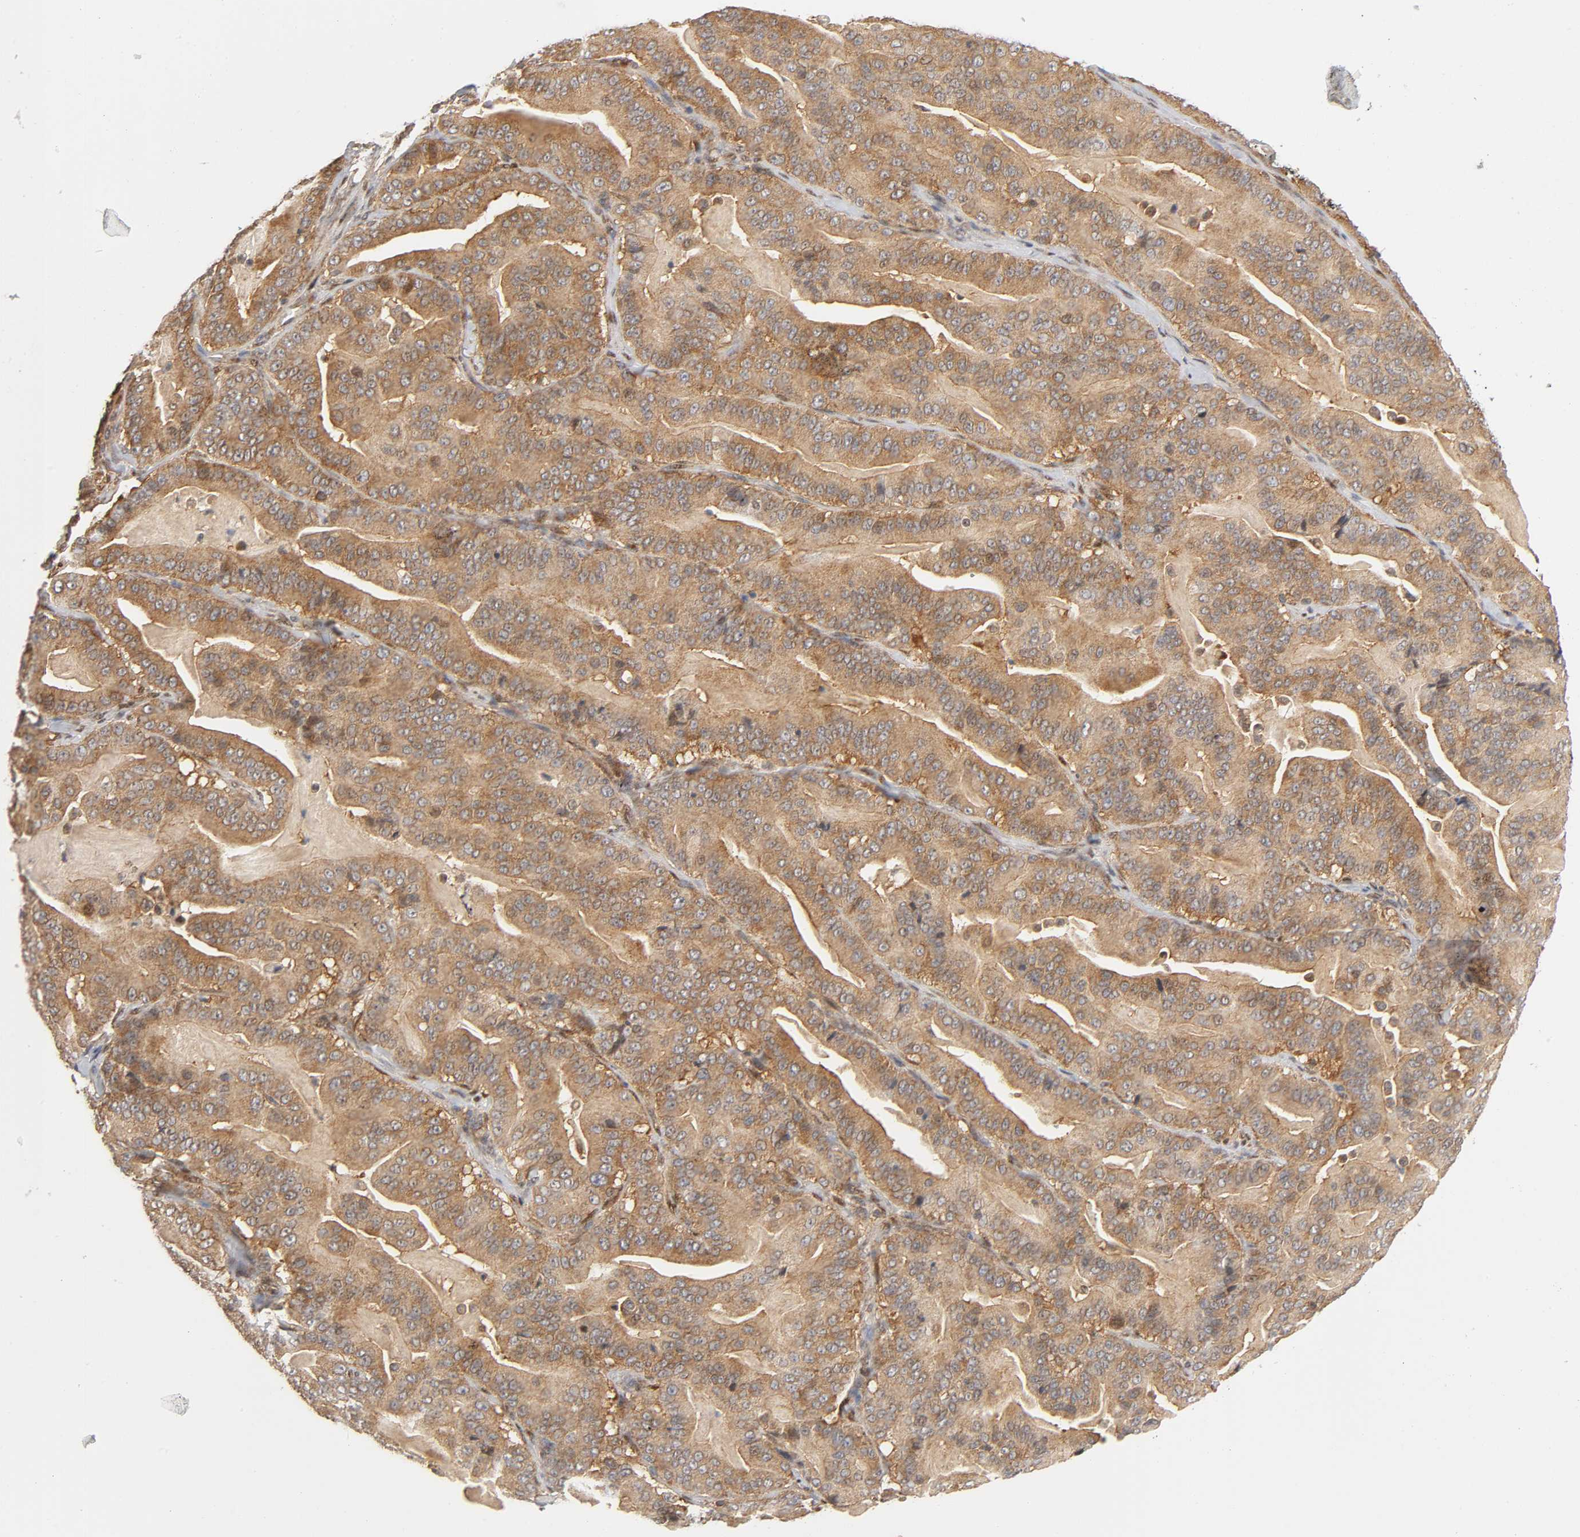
{"staining": {"intensity": "strong", "quantity": ">75%", "location": "cytoplasmic/membranous"}, "tissue": "pancreatic cancer", "cell_type": "Tumor cells", "image_type": "cancer", "snomed": [{"axis": "morphology", "description": "Adenocarcinoma, NOS"}, {"axis": "topography", "description": "Pancreas"}], "caption": "Immunohistochemical staining of human adenocarcinoma (pancreatic) demonstrates high levels of strong cytoplasmic/membranous expression in approximately >75% of tumor cells.", "gene": "PAFAH1B1", "patient": {"sex": "male", "age": 63}}